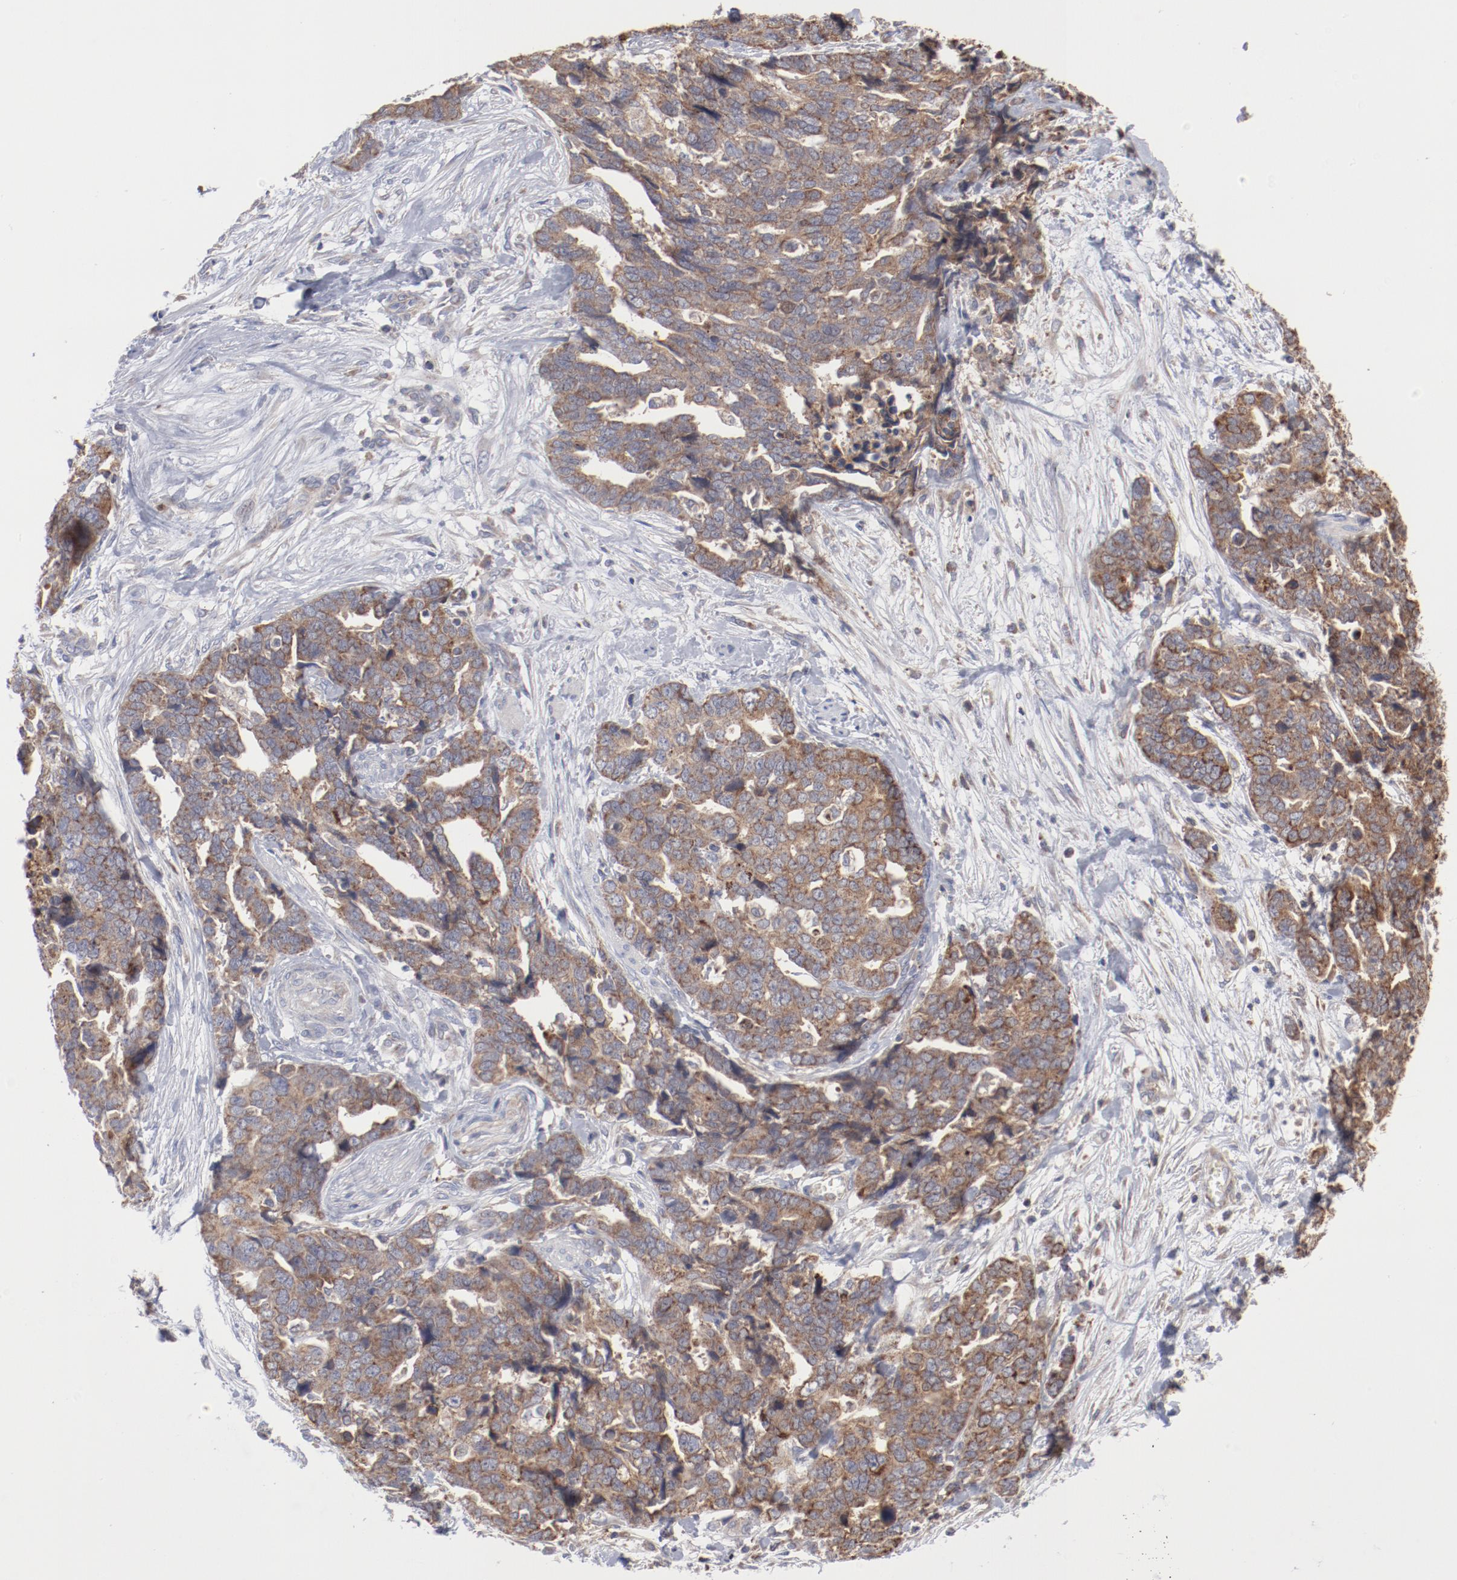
{"staining": {"intensity": "moderate", "quantity": ">75%", "location": "cytoplasmic/membranous"}, "tissue": "ovarian cancer", "cell_type": "Tumor cells", "image_type": "cancer", "snomed": [{"axis": "morphology", "description": "Normal tissue, NOS"}, {"axis": "morphology", "description": "Cystadenocarcinoma, serous, NOS"}, {"axis": "topography", "description": "Fallopian tube"}, {"axis": "topography", "description": "Ovary"}], "caption": "Immunohistochemistry (IHC) image of ovarian serous cystadenocarcinoma stained for a protein (brown), which displays medium levels of moderate cytoplasmic/membranous expression in approximately >75% of tumor cells.", "gene": "PPFIBP2", "patient": {"sex": "female", "age": 56}}